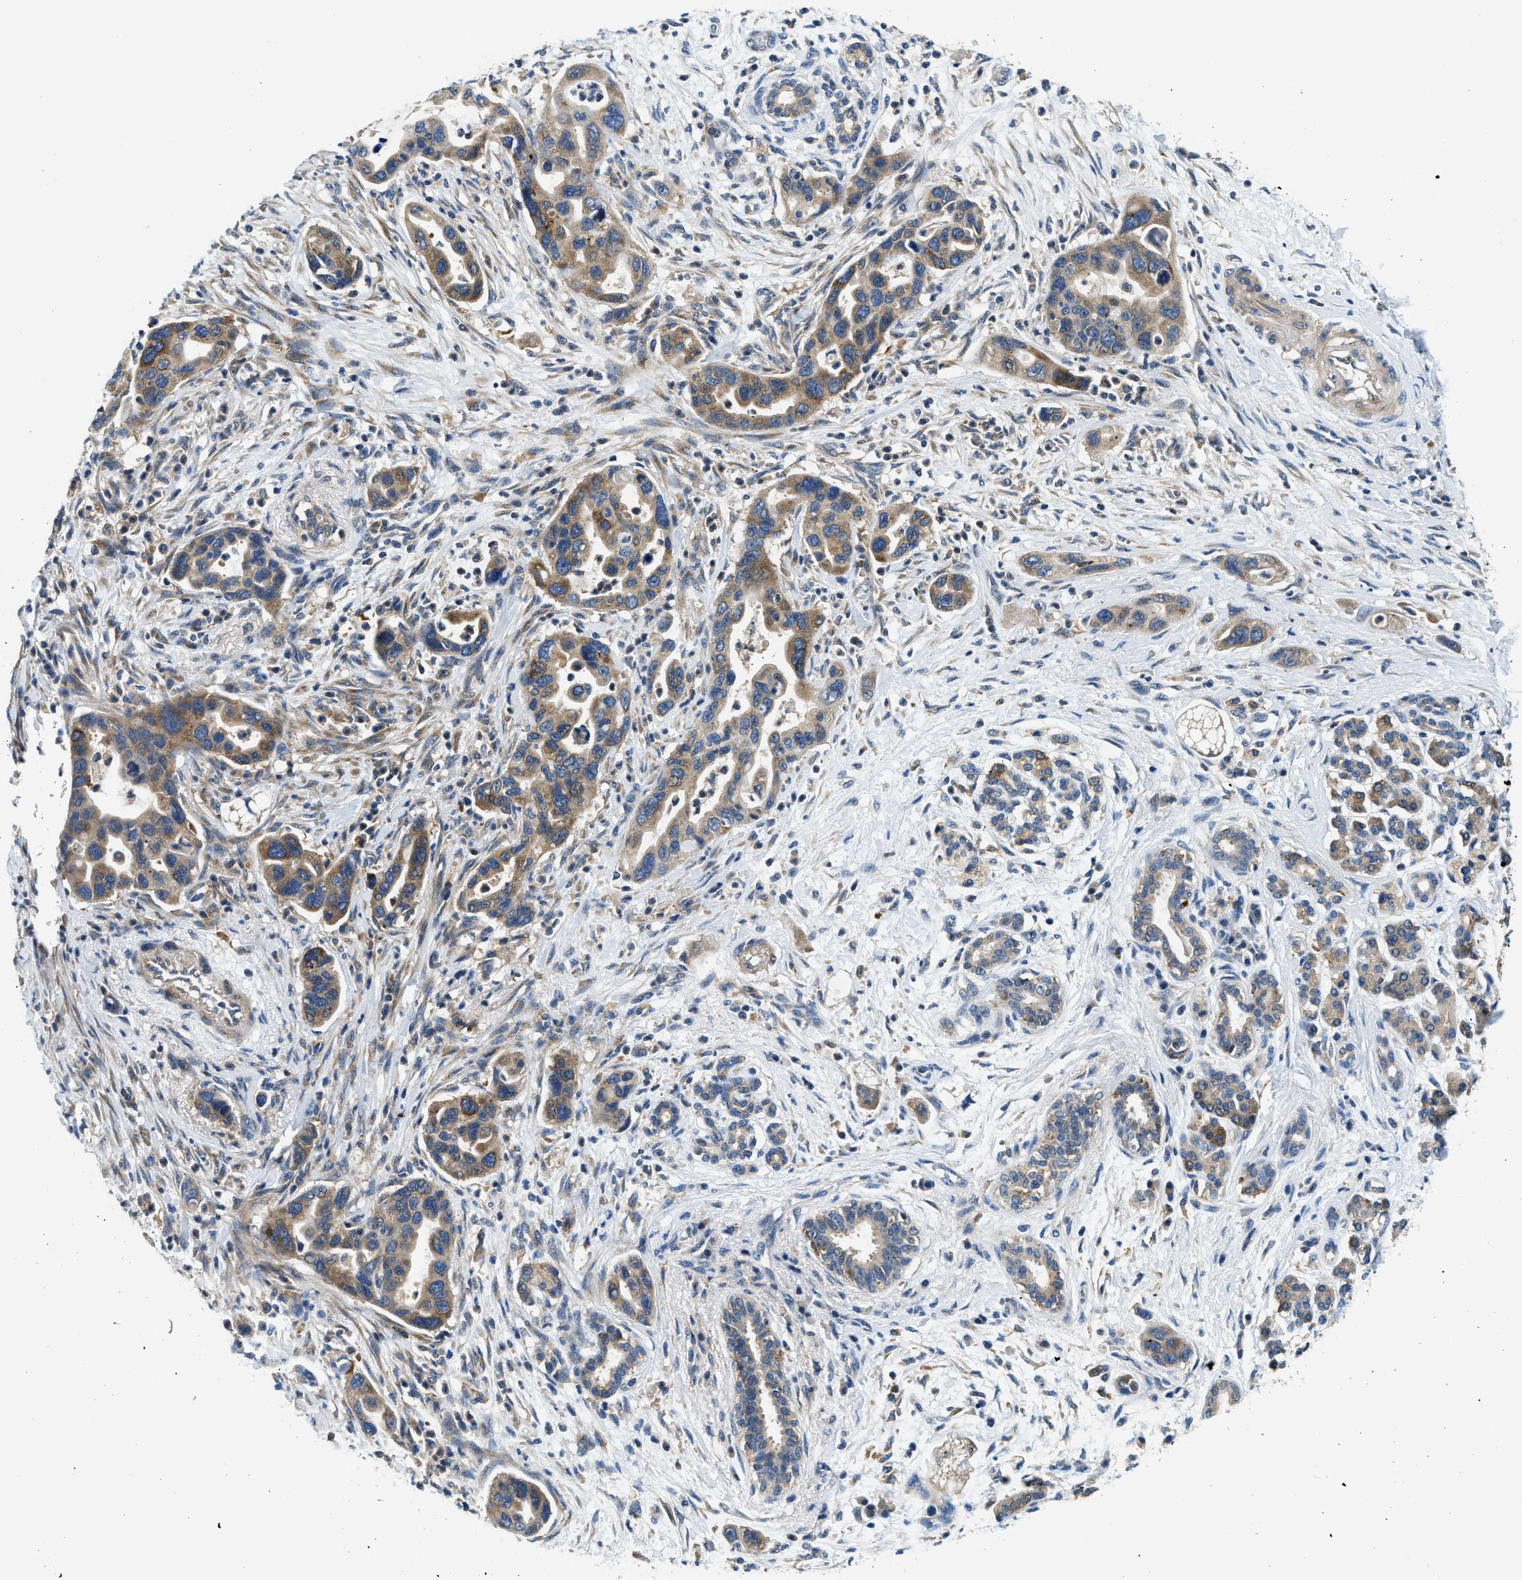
{"staining": {"intensity": "moderate", "quantity": ">75%", "location": "cytoplasmic/membranous"}, "tissue": "pancreatic cancer", "cell_type": "Tumor cells", "image_type": "cancer", "snomed": [{"axis": "morphology", "description": "Normal tissue, NOS"}, {"axis": "morphology", "description": "Adenocarcinoma, NOS"}, {"axis": "topography", "description": "Pancreas"}], "caption": "IHC (DAB (3,3'-diaminobenzidine)) staining of pancreatic cancer shows moderate cytoplasmic/membranous protein expression in approximately >75% of tumor cells.", "gene": "LPIN2", "patient": {"sex": "female", "age": 71}}